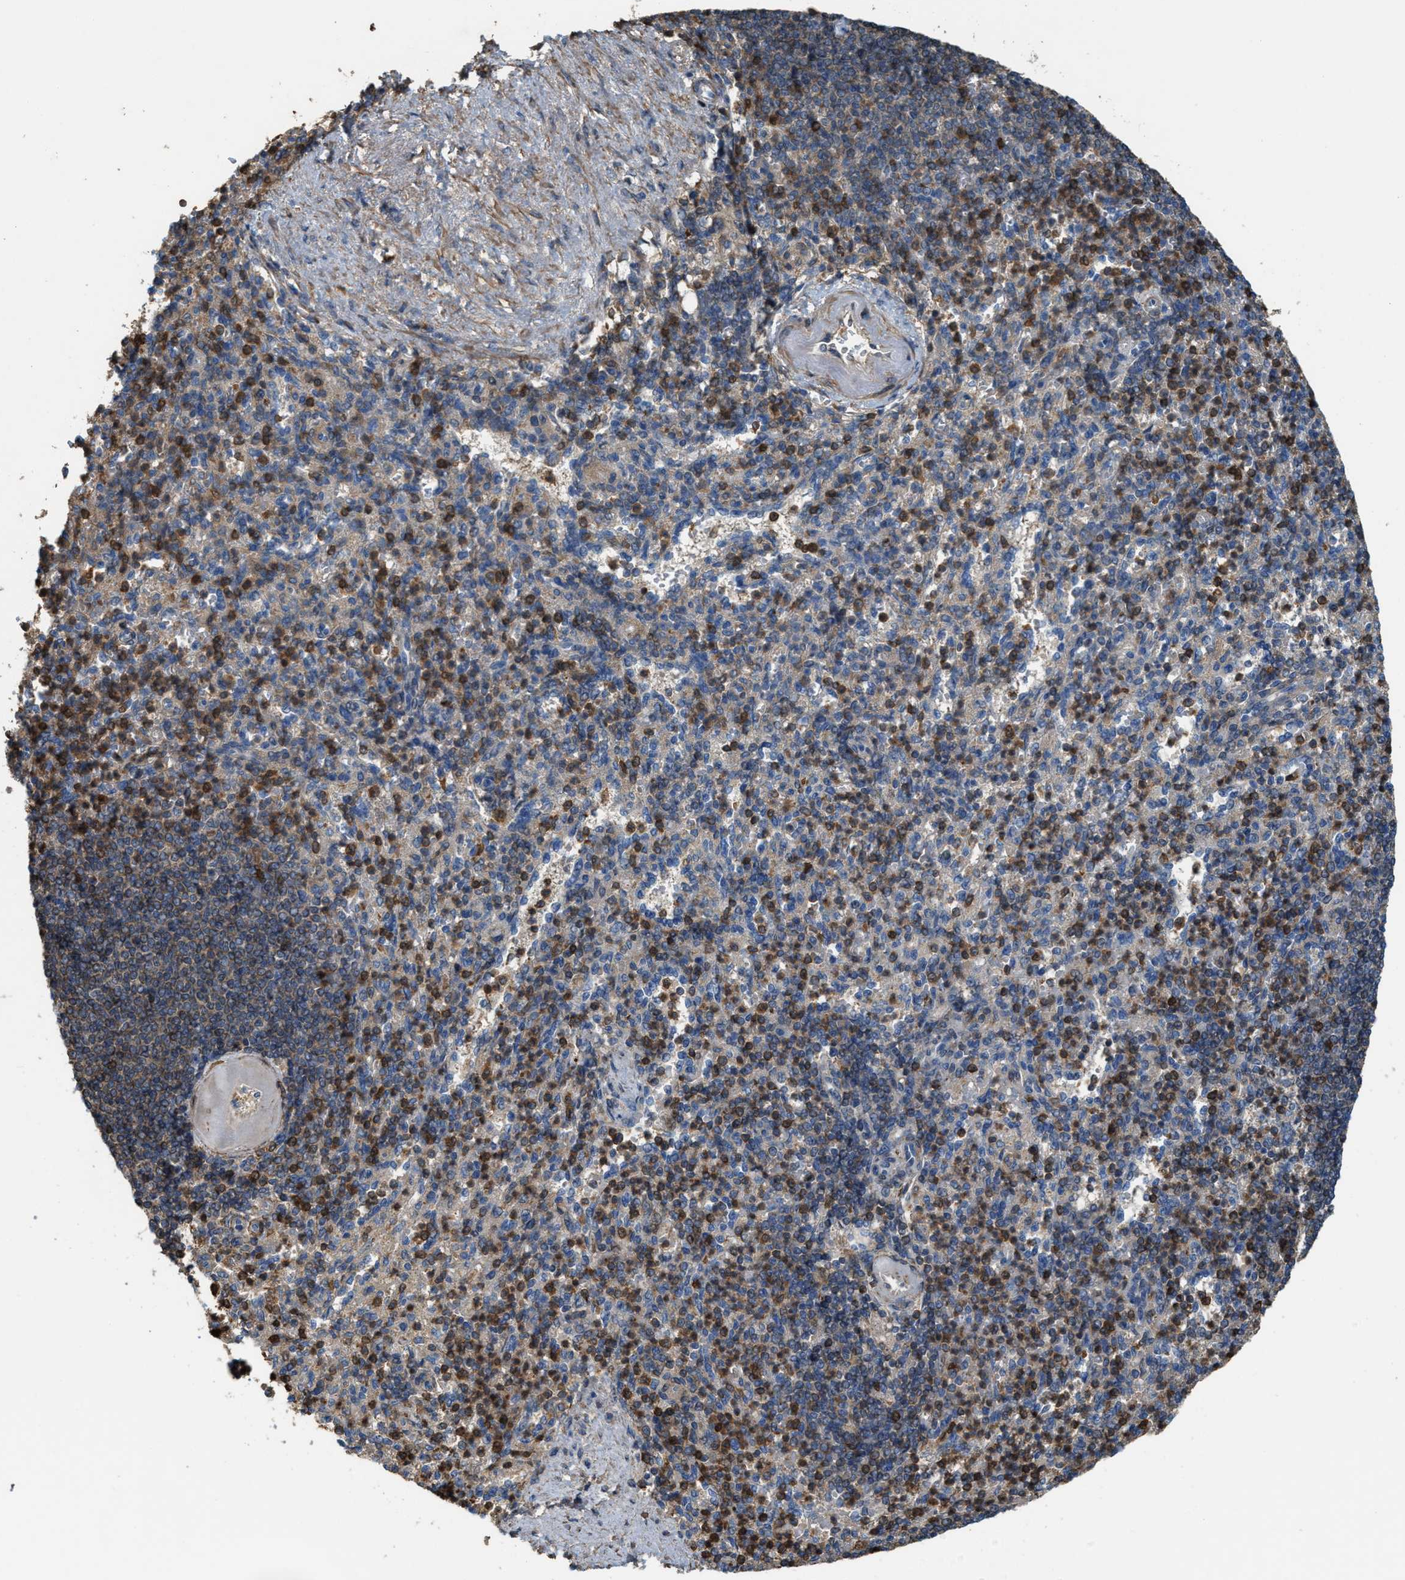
{"staining": {"intensity": "moderate", "quantity": "25%-75%", "location": "cytoplasmic/membranous"}, "tissue": "spleen", "cell_type": "Cells in red pulp", "image_type": "normal", "snomed": [{"axis": "morphology", "description": "Normal tissue, NOS"}, {"axis": "topography", "description": "Spleen"}], "caption": "Normal spleen was stained to show a protein in brown. There is medium levels of moderate cytoplasmic/membranous expression in about 25%-75% of cells in red pulp.", "gene": "SERPINB5", "patient": {"sex": "female", "age": 74}}